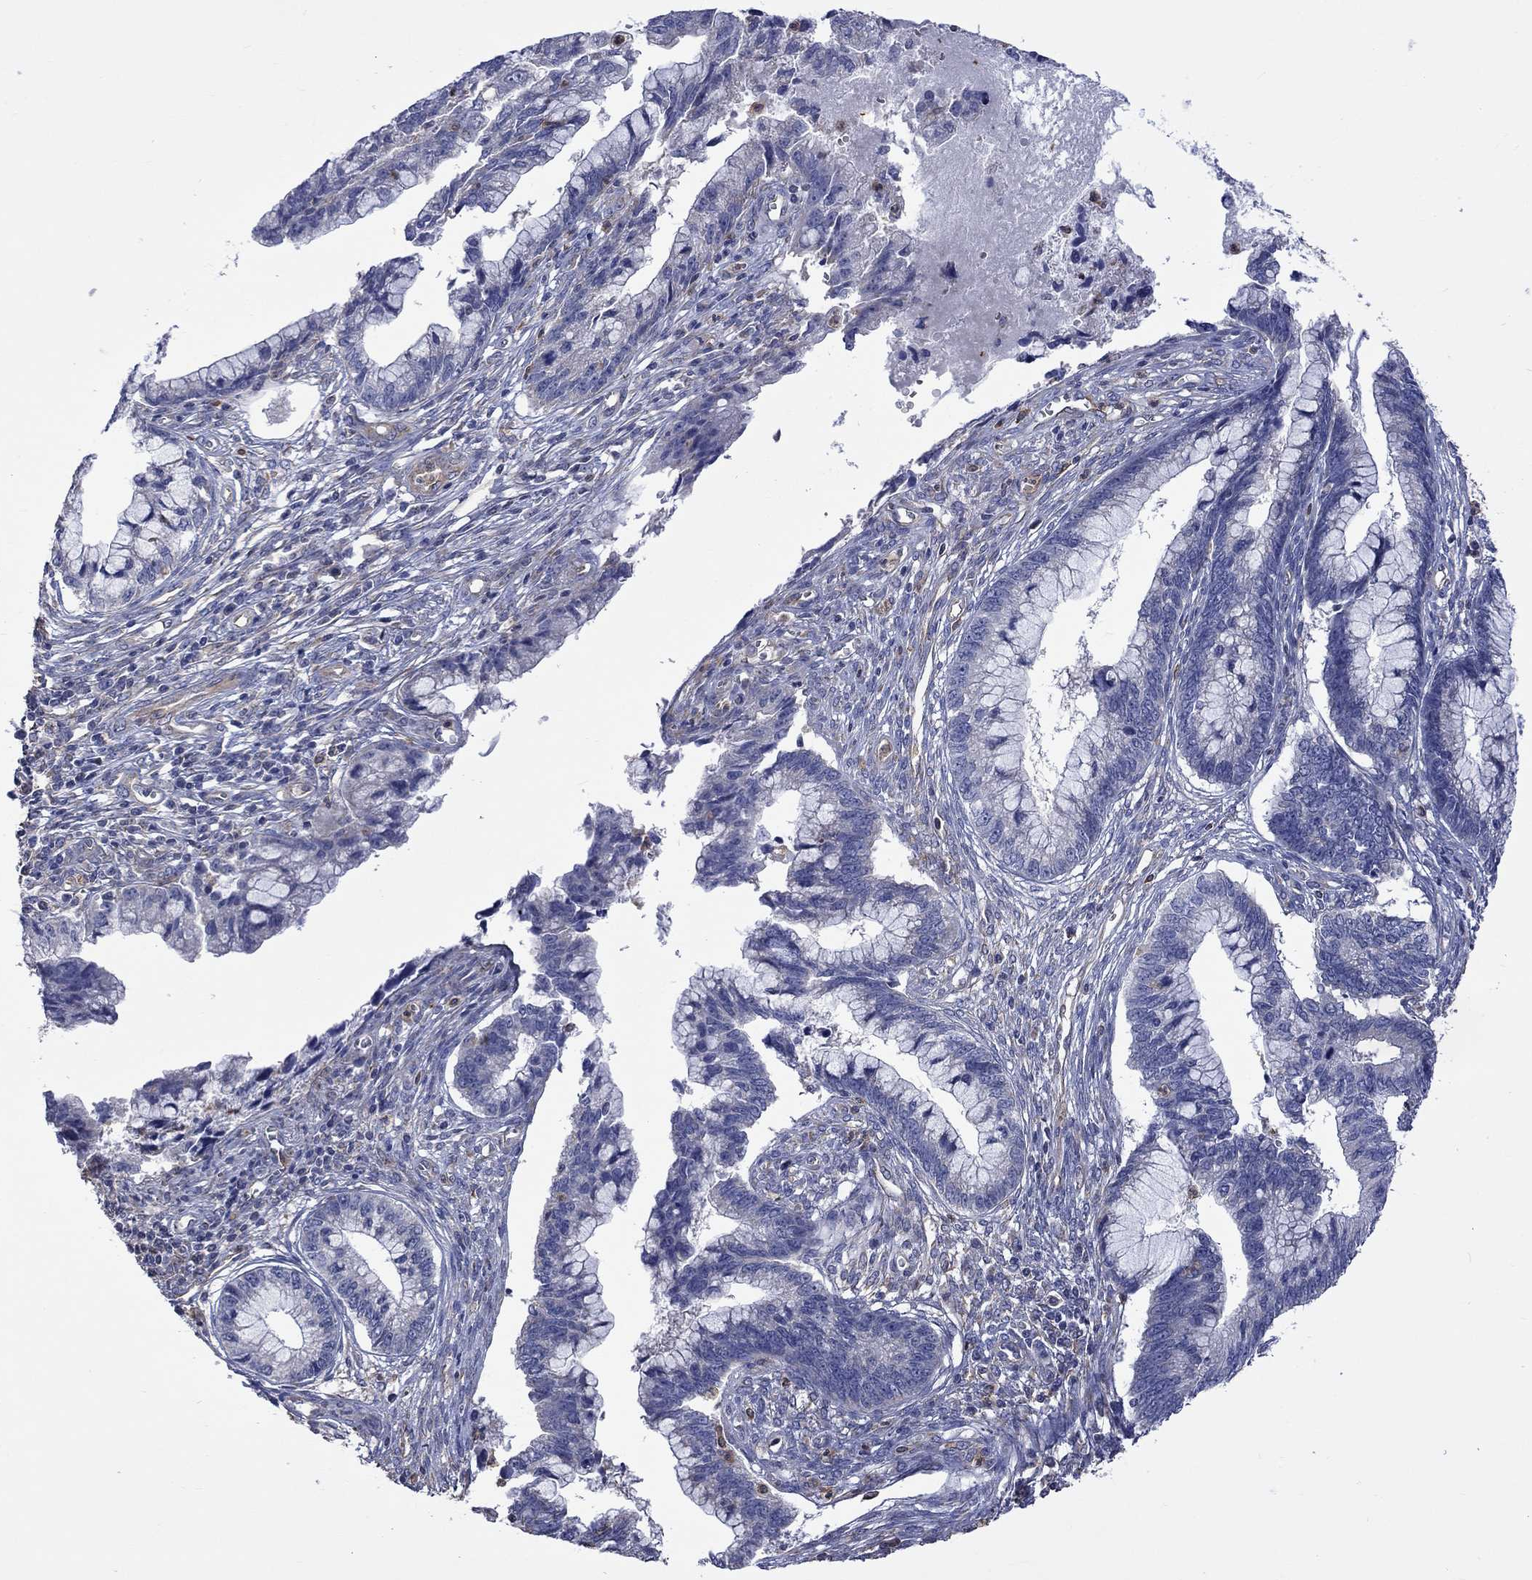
{"staining": {"intensity": "negative", "quantity": "none", "location": "none"}, "tissue": "cervical cancer", "cell_type": "Tumor cells", "image_type": "cancer", "snomed": [{"axis": "morphology", "description": "Adenocarcinoma, NOS"}, {"axis": "topography", "description": "Cervix"}], "caption": "A high-resolution image shows immunohistochemistry staining of cervical adenocarcinoma, which displays no significant expression in tumor cells.", "gene": "CAMKK2", "patient": {"sex": "female", "age": 44}}